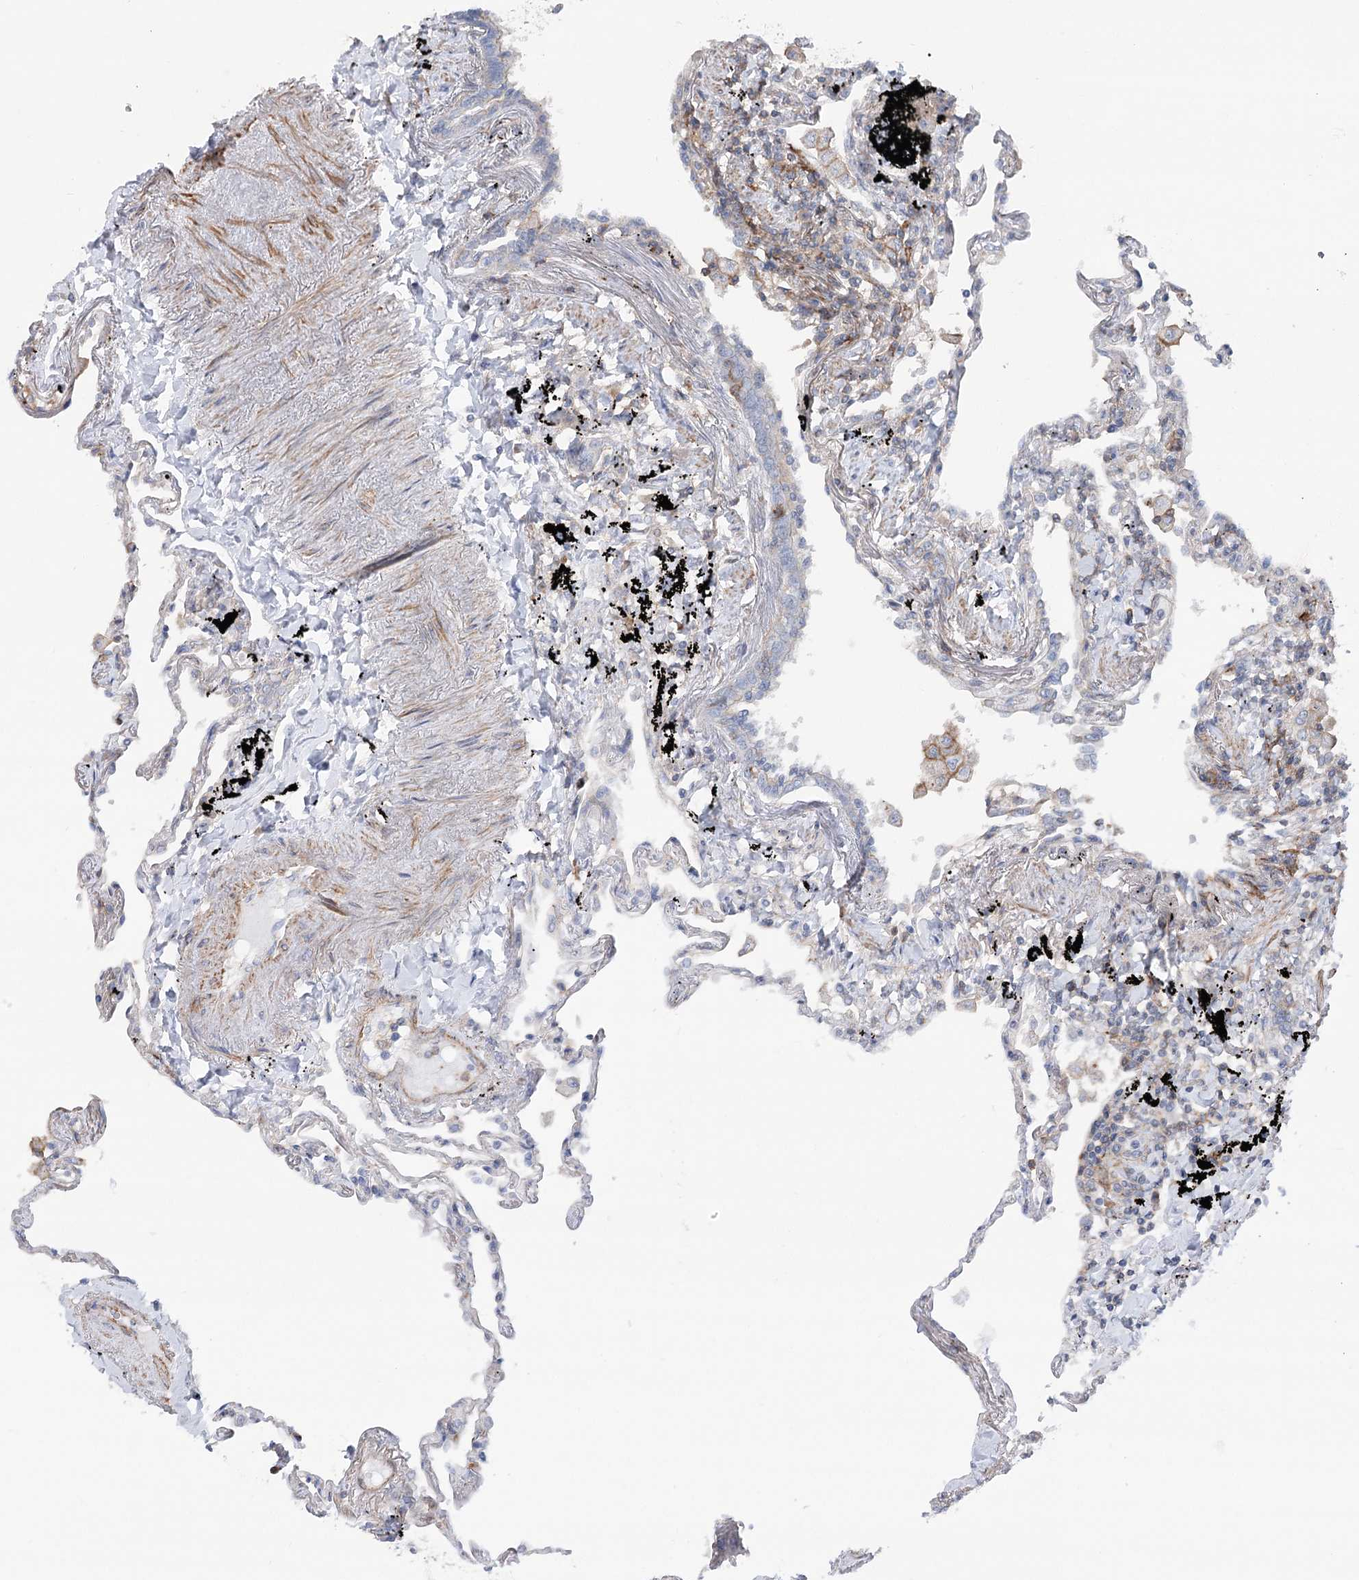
{"staining": {"intensity": "moderate", "quantity": "<25%", "location": "cytoplasmic/membranous"}, "tissue": "lung", "cell_type": "Alveolar cells", "image_type": "normal", "snomed": [{"axis": "morphology", "description": "Normal tissue, NOS"}, {"axis": "topography", "description": "Lung"}], "caption": "A high-resolution histopathology image shows immunohistochemistry (IHC) staining of benign lung, which exhibits moderate cytoplasmic/membranous staining in approximately <25% of alveolar cells. (DAB IHC, brown staining for protein, blue staining for nuclei).", "gene": "LARP1B", "patient": {"sex": "female", "age": 67}}